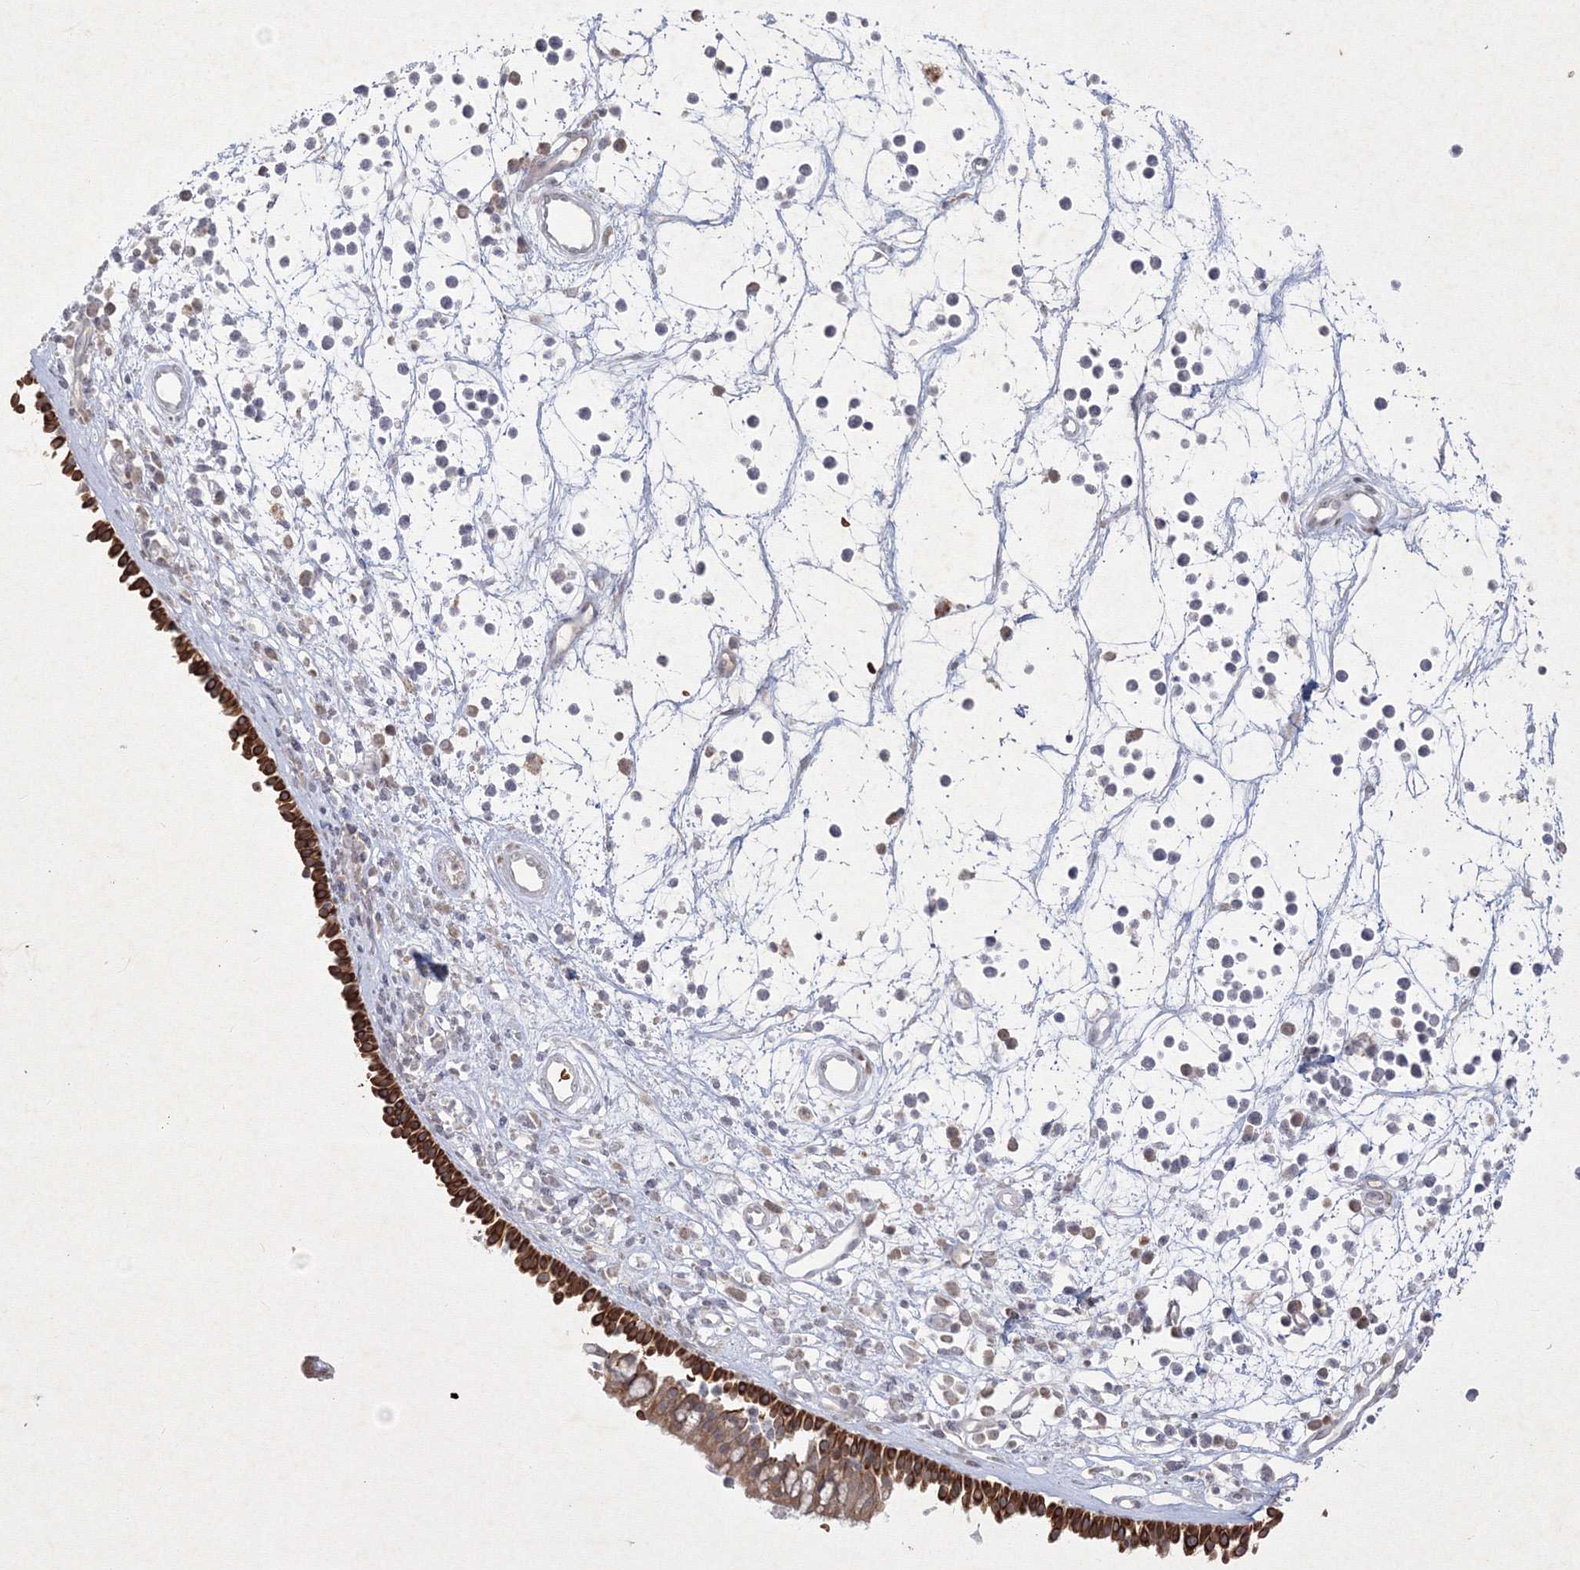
{"staining": {"intensity": "strong", "quantity": "25%-75%", "location": "cytoplasmic/membranous"}, "tissue": "nasopharynx", "cell_type": "Respiratory epithelial cells", "image_type": "normal", "snomed": [{"axis": "morphology", "description": "Normal tissue, NOS"}, {"axis": "morphology", "description": "Inflammation, NOS"}, {"axis": "morphology", "description": "Malignant melanoma, Metastatic site"}, {"axis": "topography", "description": "Nasopharynx"}], "caption": "Approximately 25%-75% of respiratory epithelial cells in normal nasopharynx display strong cytoplasmic/membranous protein expression as visualized by brown immunohistochemical staining.", "gene": "NXPE3", "patient": {"sex": "male", "age": 70}}